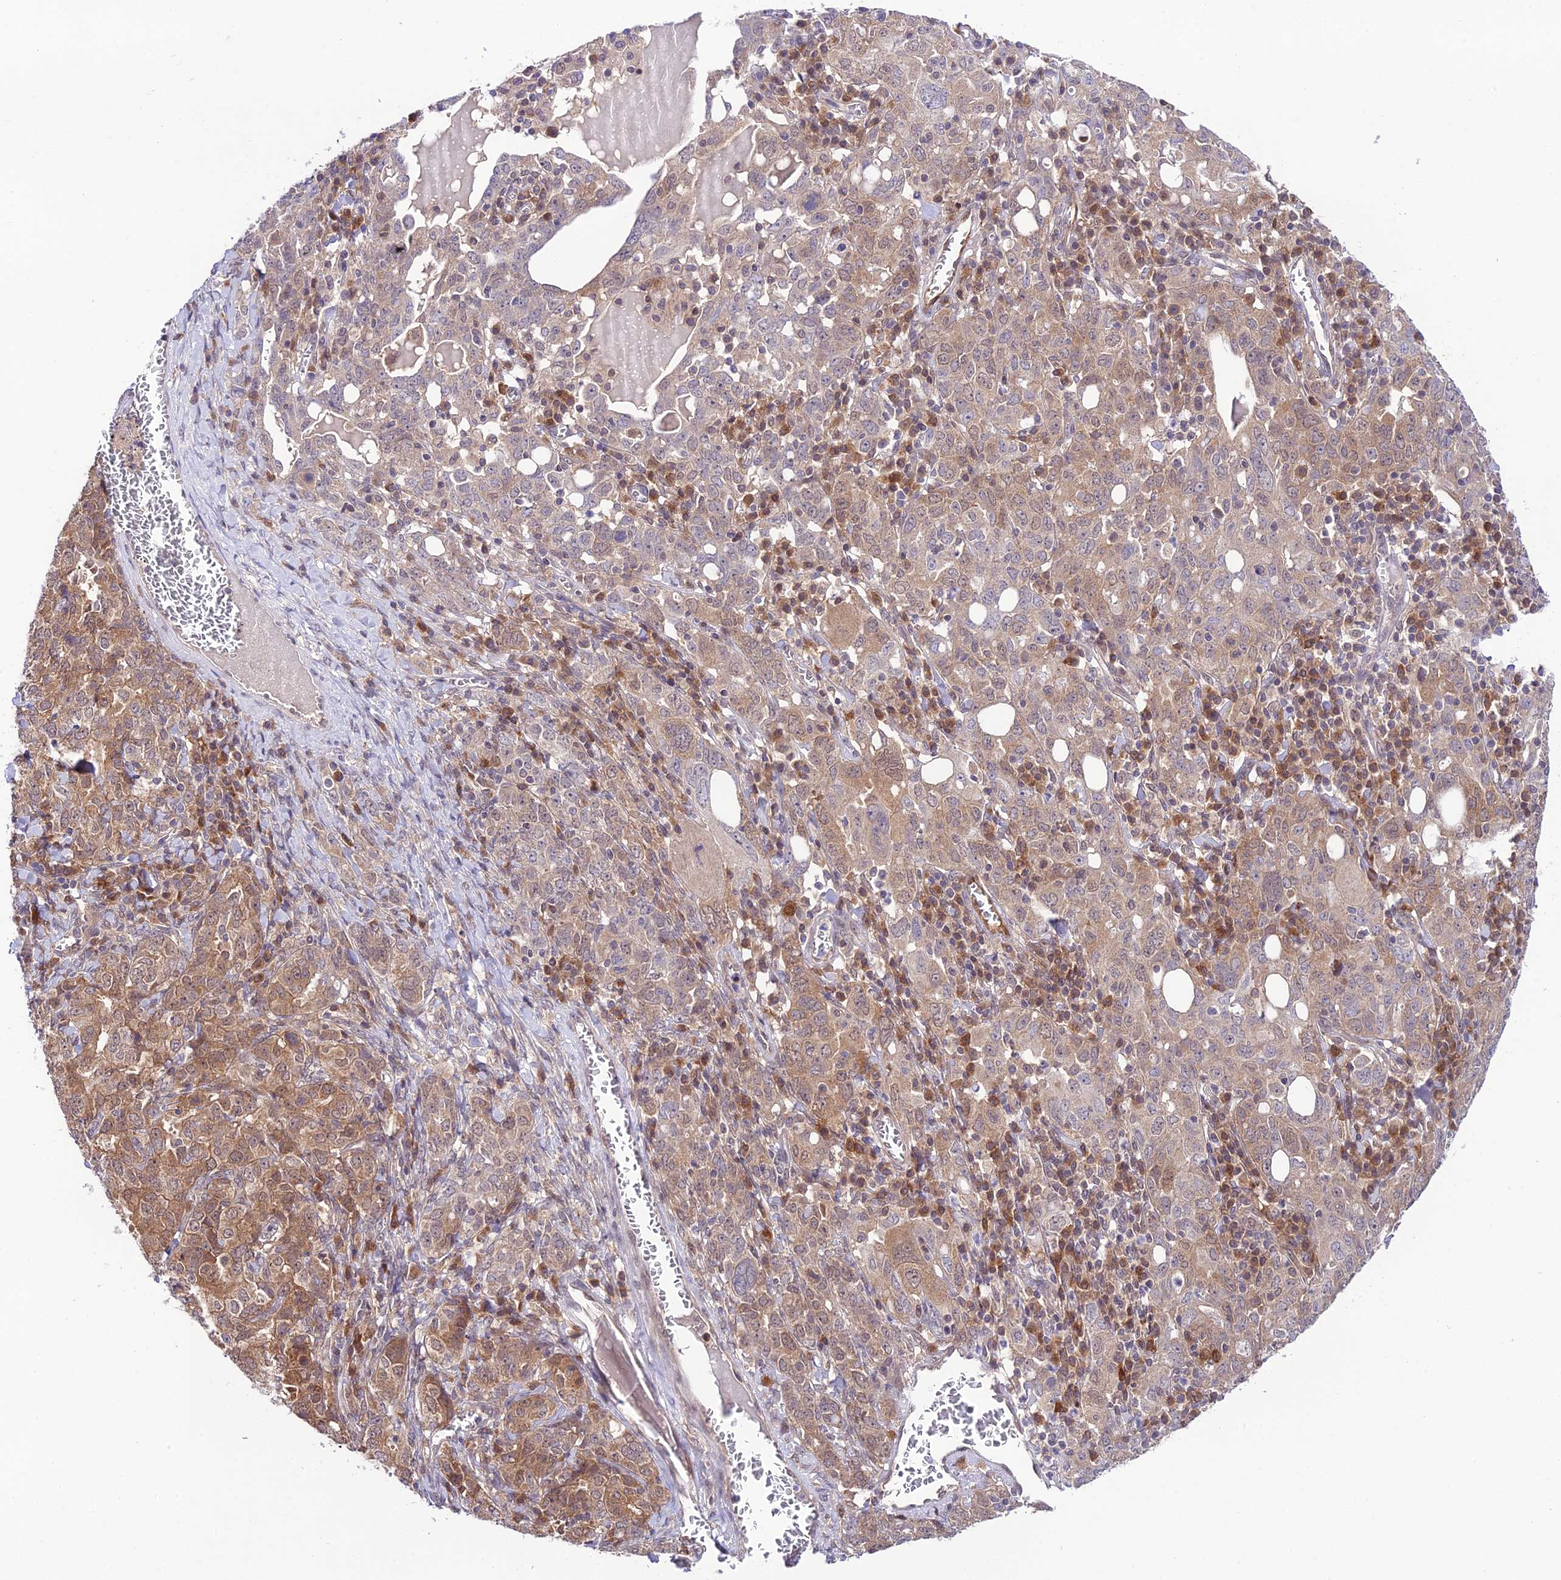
{"staining": {"intensity": "moderate", "quantity": ">75%", "location": "cytoplasmic/membranous,nuclear"}, "tissue": "ovarian cancer", "cell_type": "Tumor cells", "image_type": "cancer", "snomed": [{"axis": "morphology", "description": "Carcinoma, endometroid"}, {"axis": "topography", "description": "Ovary"}], "caption": "IHC (DAB) staining of human endometroid carcinoma (ovarian) displays moderate cytoplasmic/membranous and nuclear protein positivity in approximately >75% of tumor cells.", "gene": "TRIM40", "patient": {"sex": "female", "age": 62}}